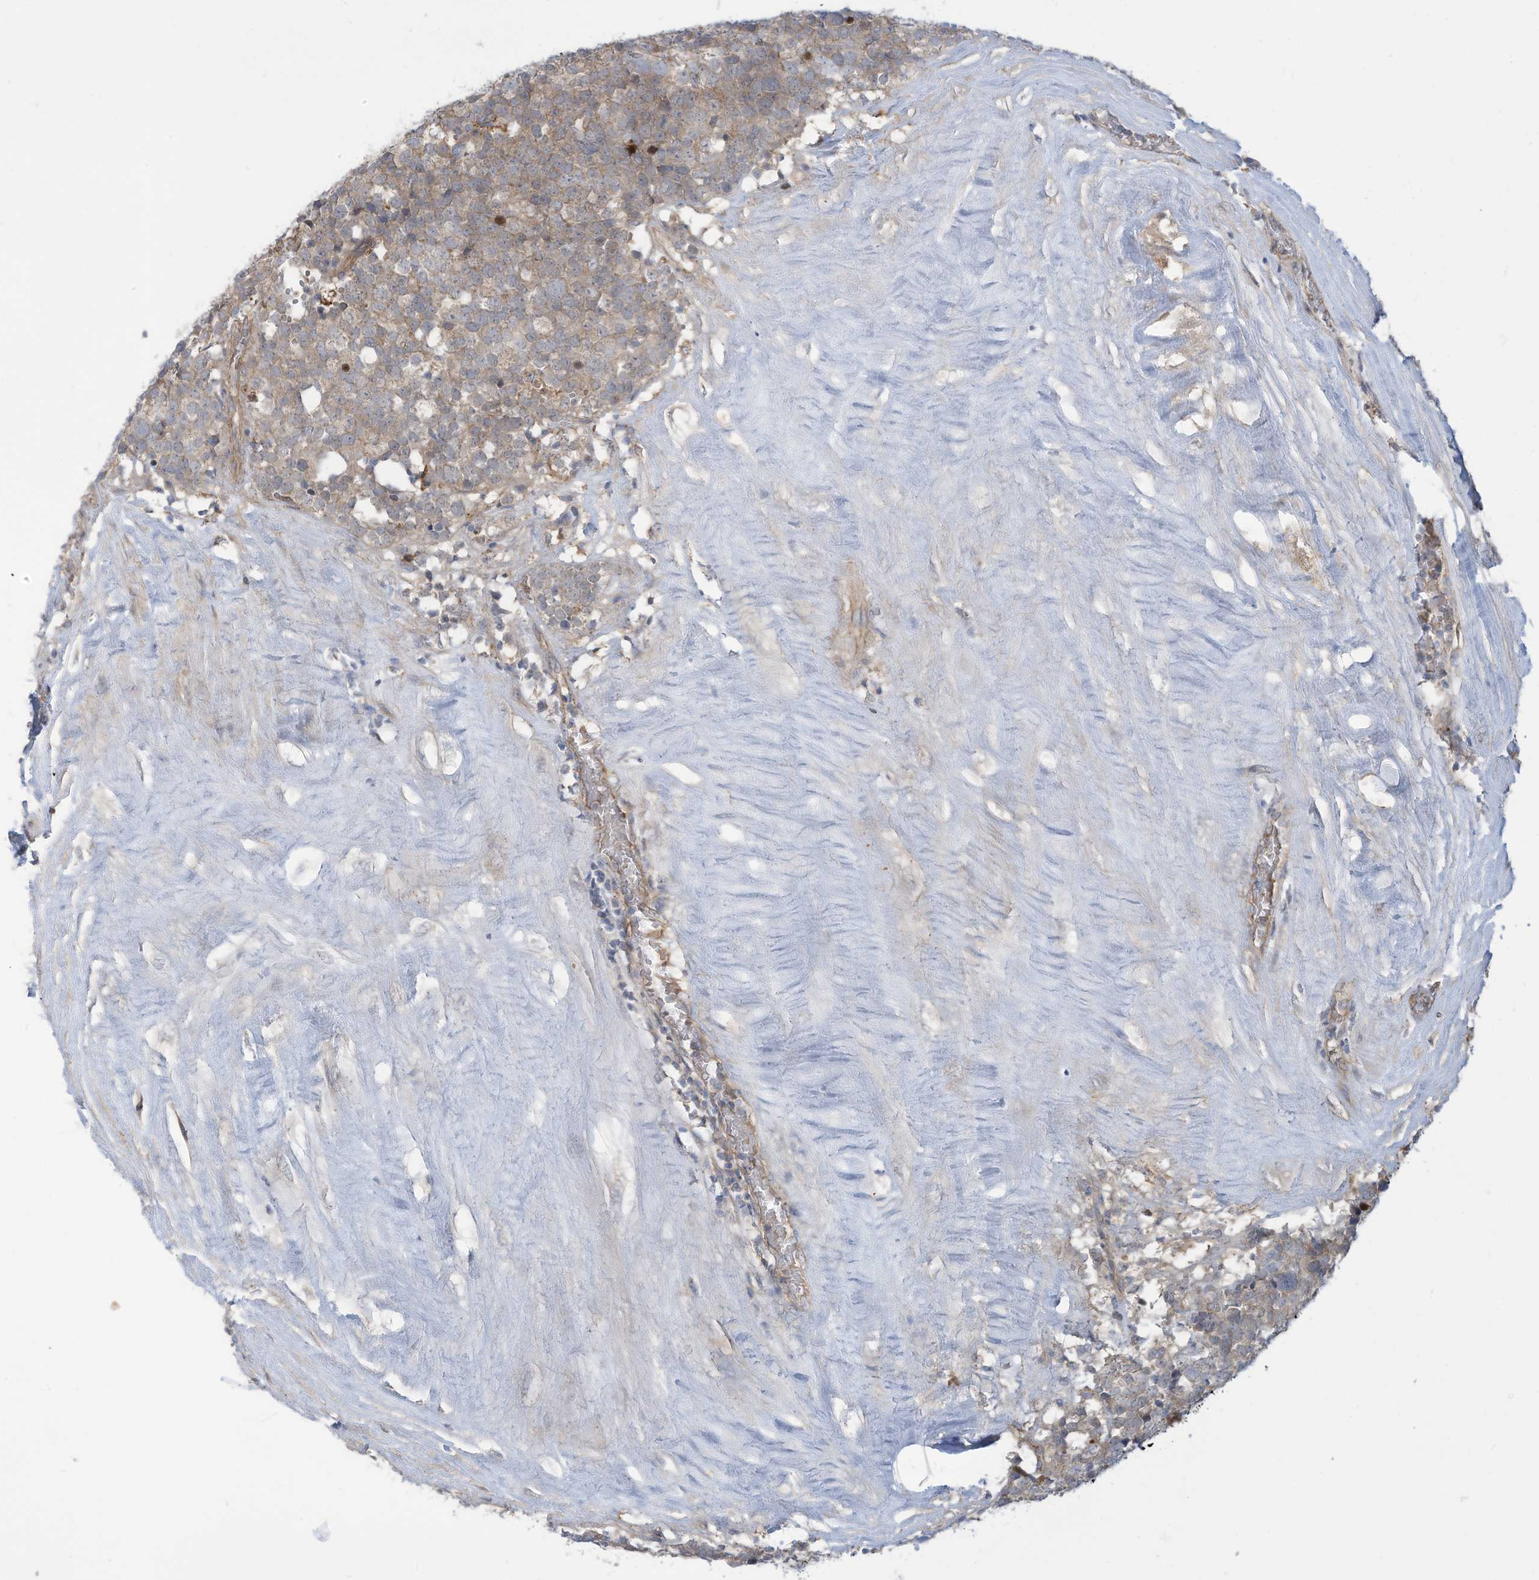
{"staining": {"intensity": "negative", "quantity": "none", "location": "none"}, "tissue": "testis cancer", "cell_type": "Tumor cells", "image_type": "cancer", "snomed": [{"axis": "morphology", "description": "Seminoma, NOS"}, {"axis": "topography", "description": "Testis"}], "caption": "Tumor cells show no significant protein staining in testis cancer. (DAB immunohistochemistry (IHC) visualized using brightfield microscopy, high magnification).", "gene": "ADAT2", "patient": {"sex": "male", "age": 71}}